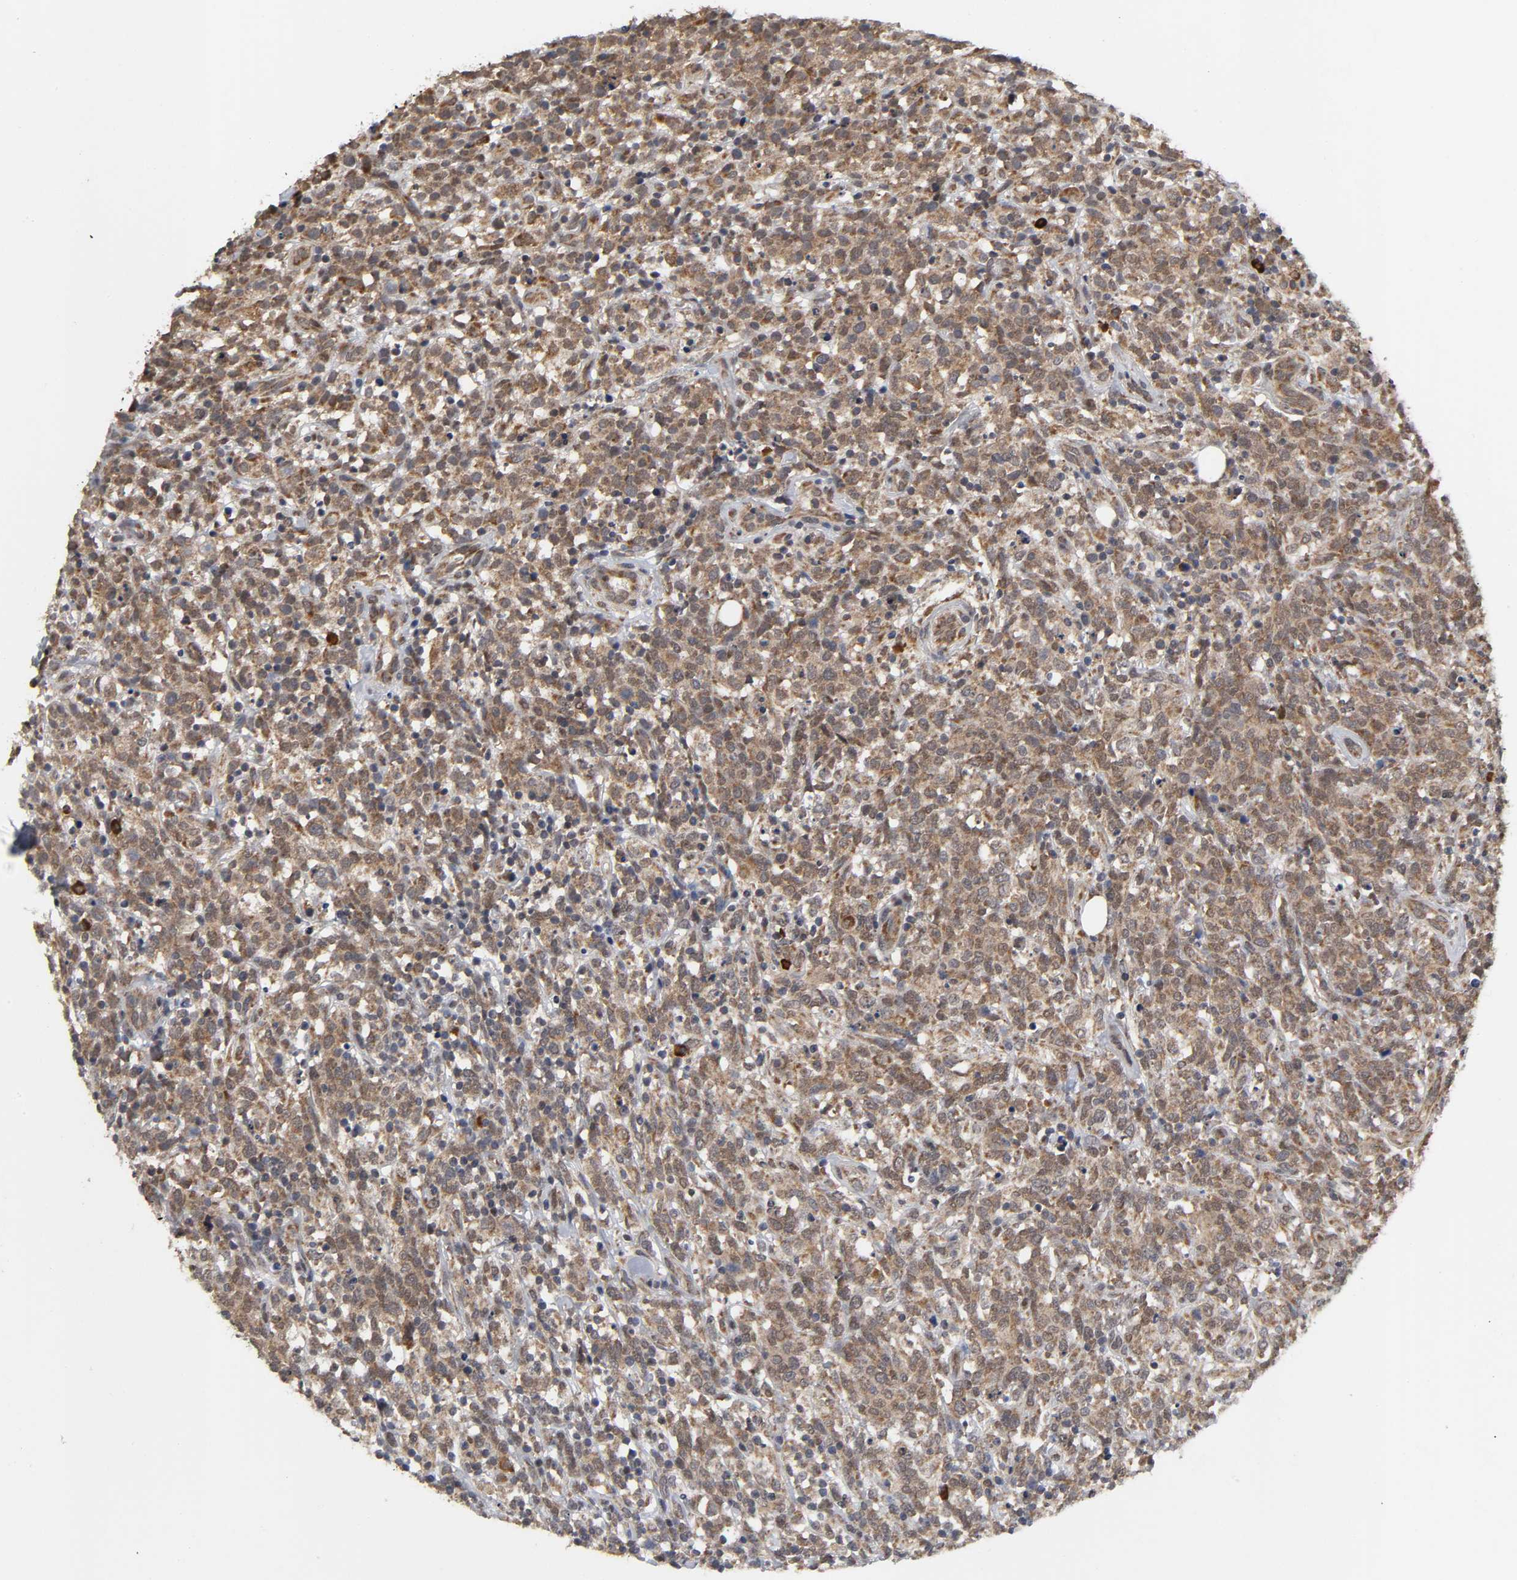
{"staining": {"intensity": "moderate", "quantity": ">75%", "location": "cytoplasmic/membranous"}, "tissue": "lymphoma", "cell_type": "Tumor cells", "image_type": "cancer", "snomed": [{"axis": "morphology", "description": "Malignant lymphoma, non-Hodgkin's type, High grade"}, {"axis": "topography", "description": "Lymph node"}], "caption": "This is a micrograph of immunohistochemistry staining of high-grade malignant lymphoma, non-Hodgkin's type, which shows moderate expression in the cytoplasmic/membranous of tumor cells.", "gene": "SLC30A9", "patient": {"sex": "female", "age": 73}}